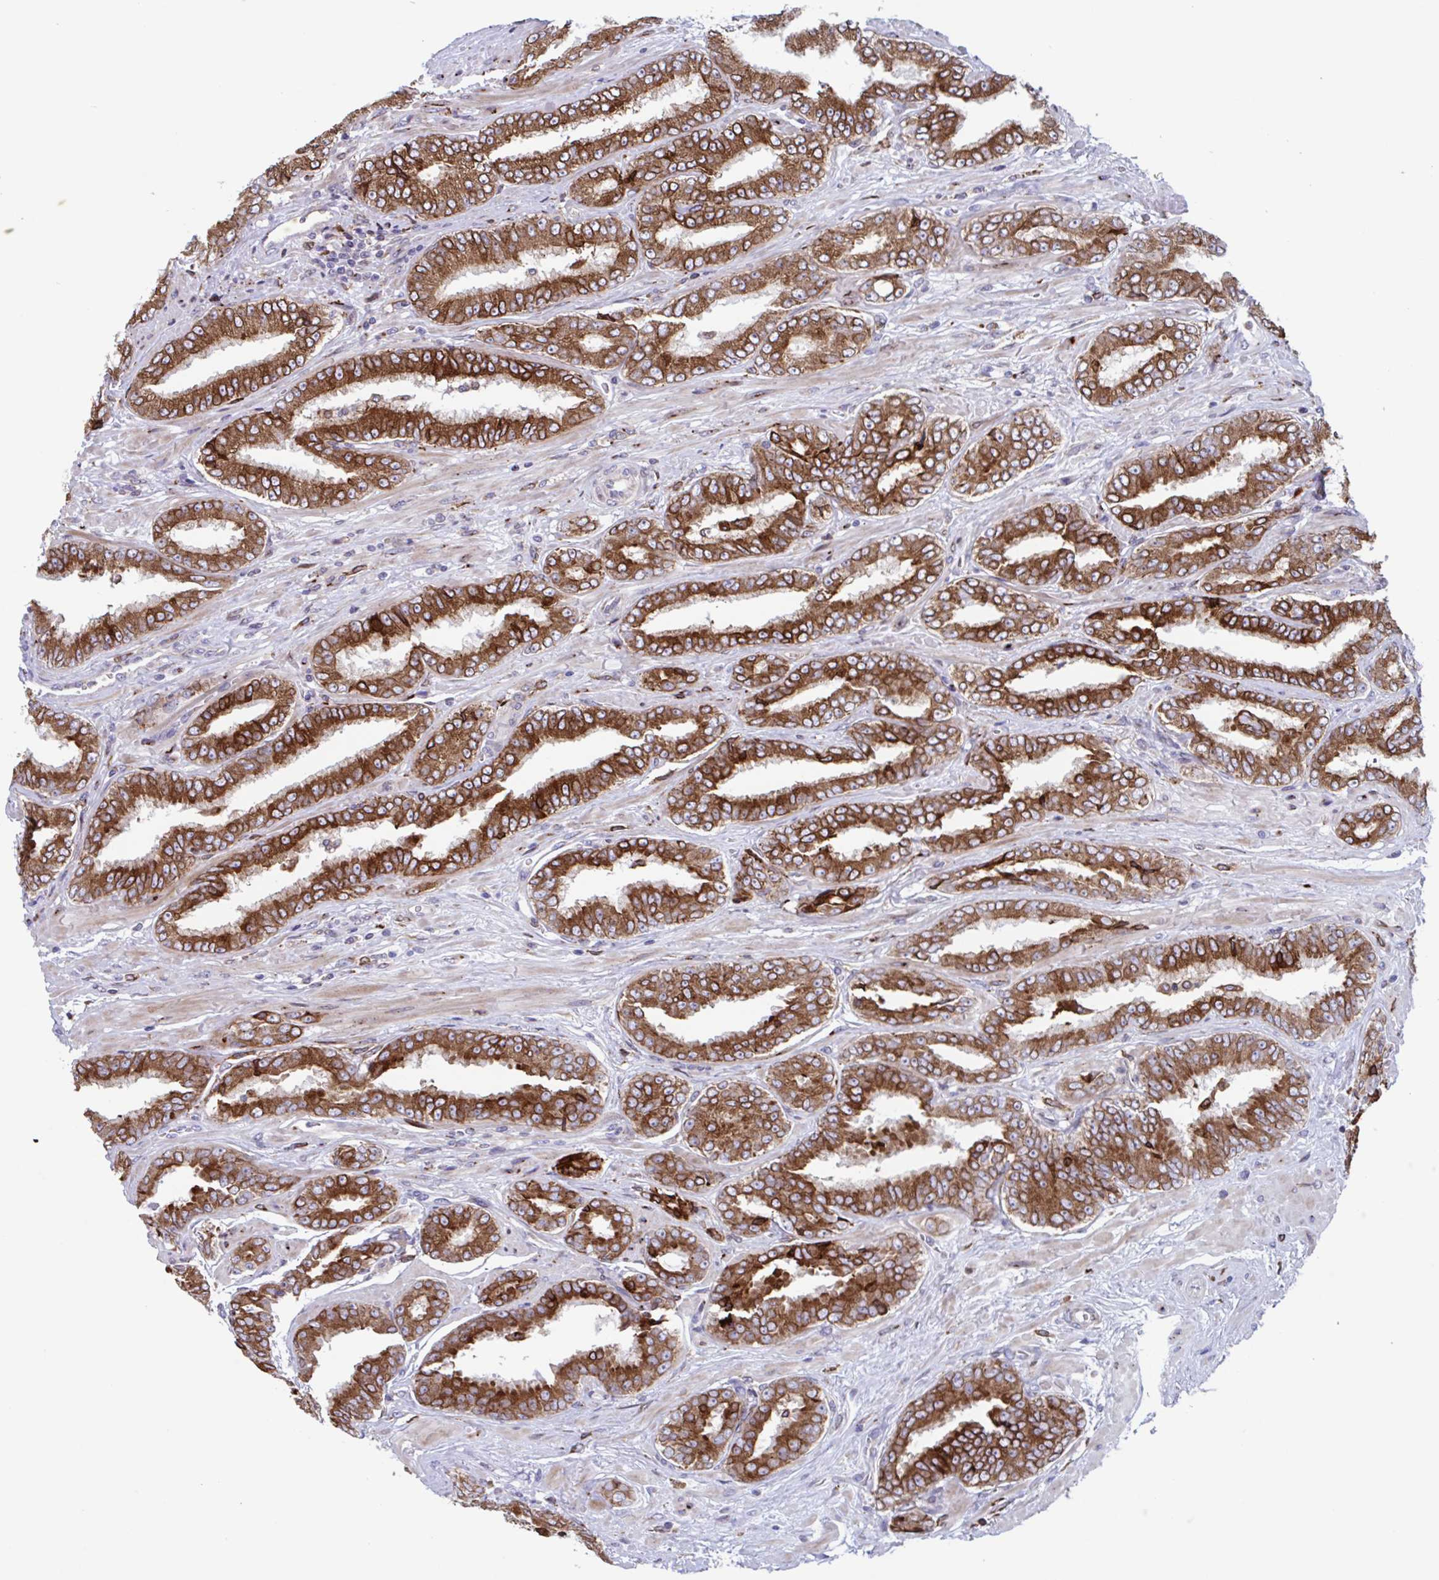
{"staining": {"intensity": "strong", "quantity": ">75%", "location": "cytoplasmic/membranous"}, "tissue": "prostate cancer", "cell_type": "Tumor cells", "image_type": "cancer", "snomed": [{"axis": "morphology", "description": "Adenocarcinoma, High grade"}, {"axis": "topography", "description": "Prostate"}], "caption": "Strong cytoplasmic/membranous protein positivity is present in about >75% of tumor cells in prostate adenocarcinoma (high-grade). (Stains: DAB (3,3'-diaminobenzidine) in brown, nuclei in blue, Microscopy: brightfield microscopy at high magnification).", "gene": "RFK", "patient": {"sex": "male", "age": 72}}